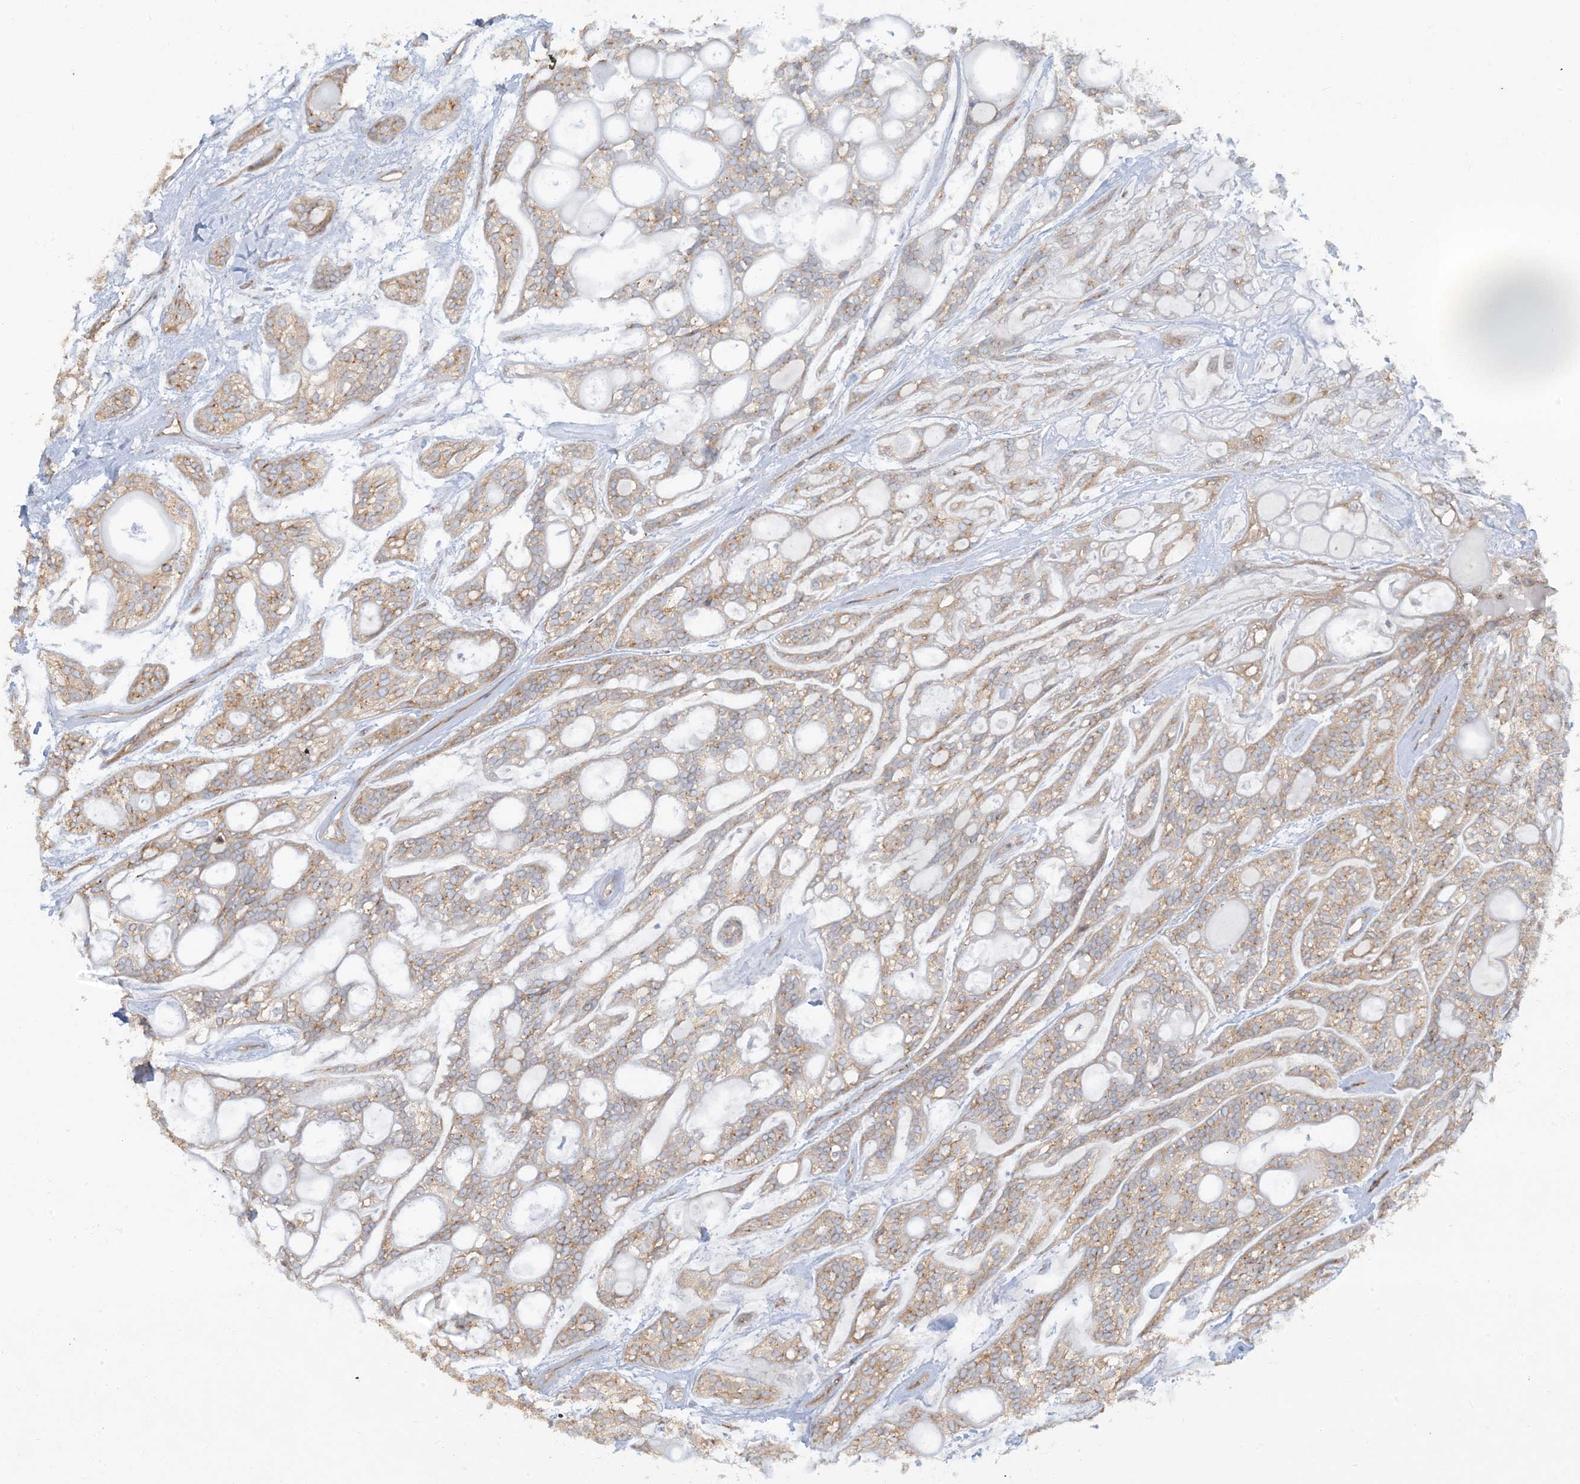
{"staining": {"intensity": "weak", "quantity": ">75%", "location": "cytoplasmic/membranous"}, "tissue": "head and neck cancer", "cell_type": "Tumor cells", "image_type": "cancer", "snomed": [{"axis": "morphology", "description": "Adenocarcinoma, NOS"}, {"axis": "topography", "description": "Head-Neck"}], "caption": "Weak cytoplasmic/membranous positivity for a protein is present in approximately >75% of tumor cells of adenocarcinoma (head and neck) using immunohistochemistry (IHC).", "gene": "ATP23", "patient": {"sex": "male", "age": 66}}